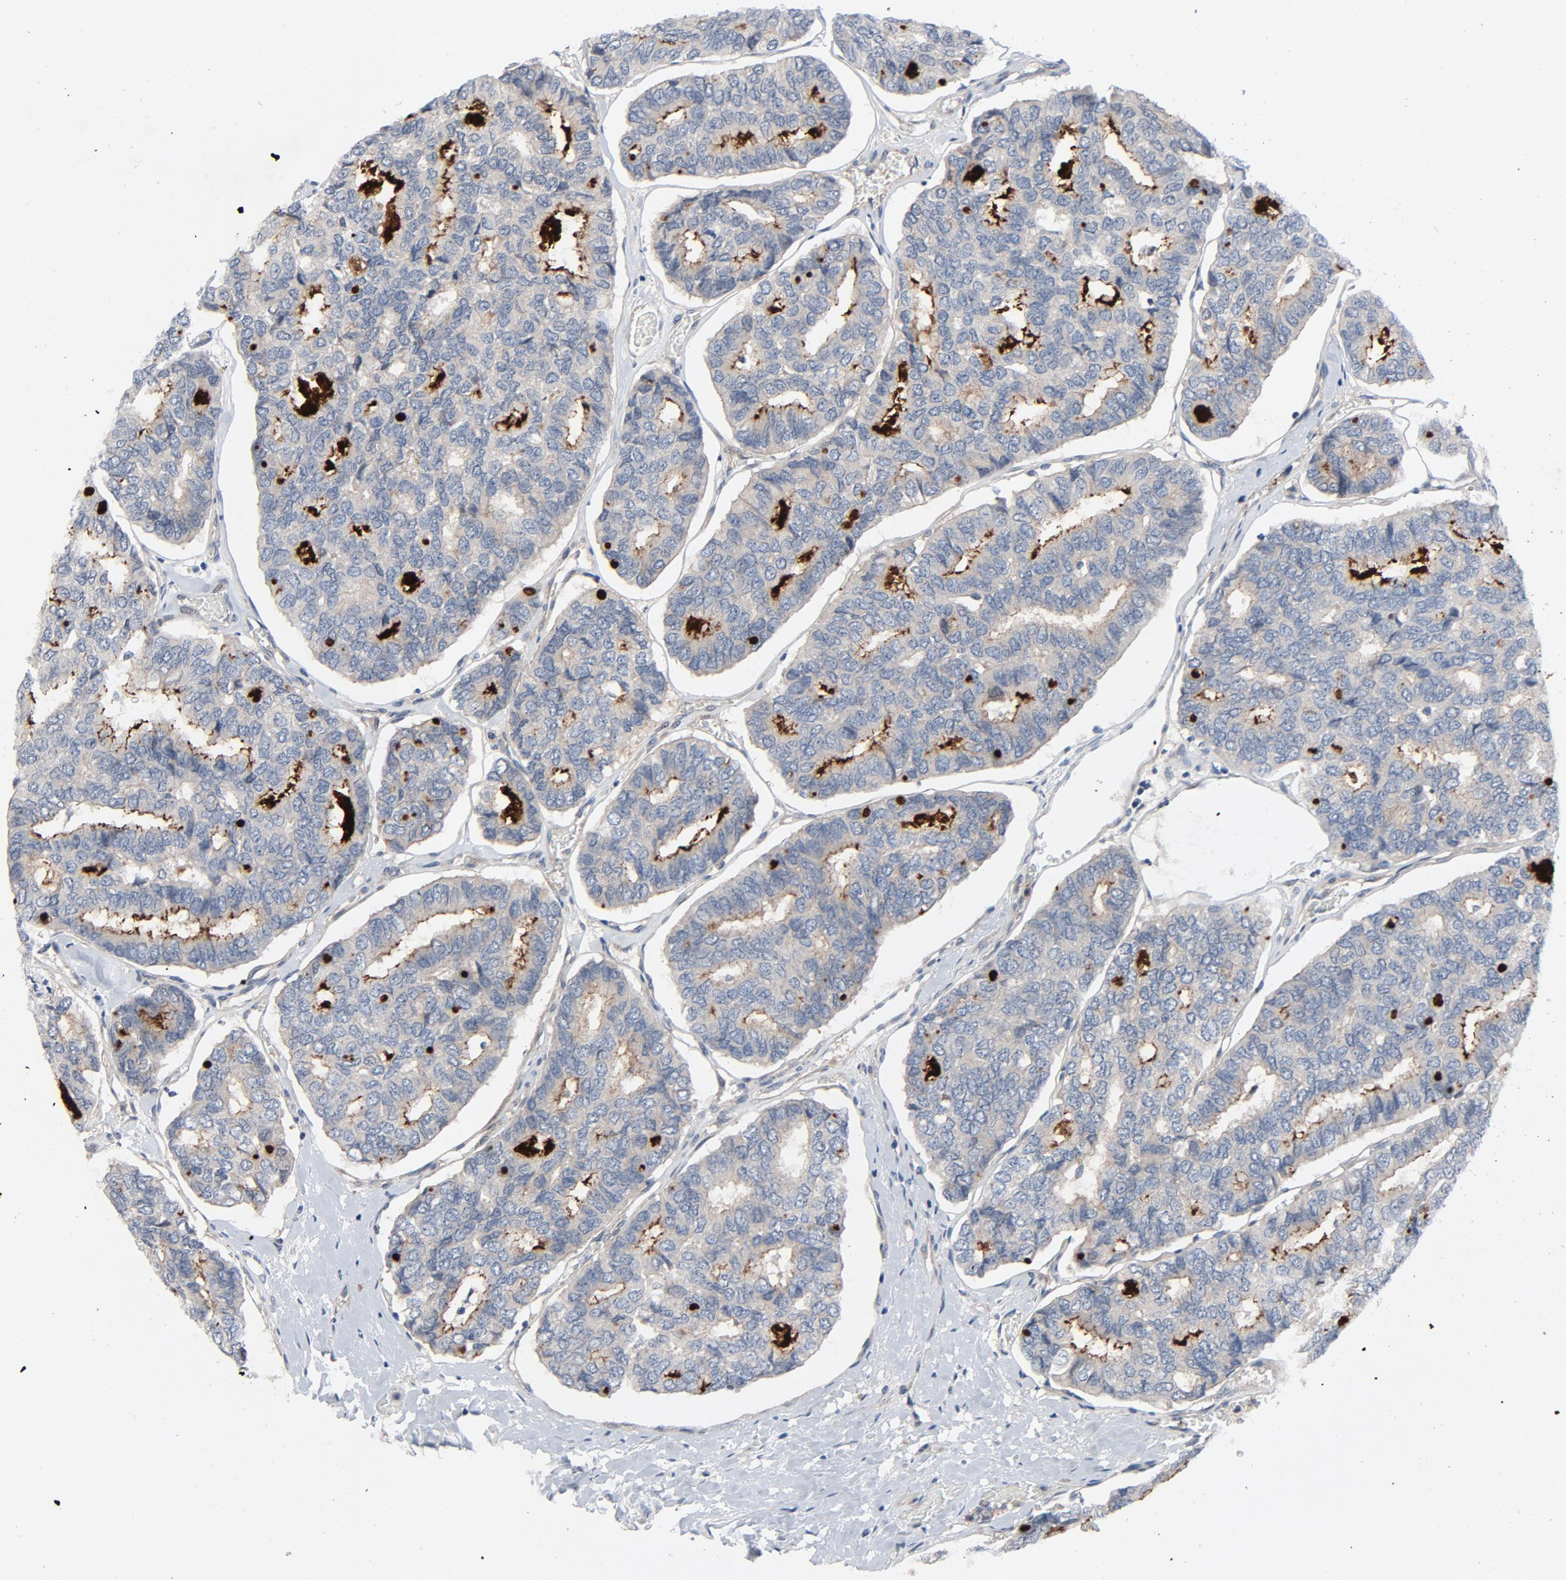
{"staining": {"intensity": "weak", "quantity": ">75%", "location": "cytoplasmic/membranous"}, "tissue": "thyroid cancer", "cell_type": "Tumor cells", "image_type": "cancer", "snomed": [{"axis": "morphology", "description": "Papillary adenocarcinoma, NOS"}, {"axis": "topography", "description": "Thyroid gland"}], "caption": "An image showing weak cytoplasmic/membranous staining in approximately >75% of tumor cells in thyroid papillary adenocarcinoma, as visualized by brown immunohistochemical staining.", "gene": "TSG101", "patient": {"sex": "female", "age": 35}}